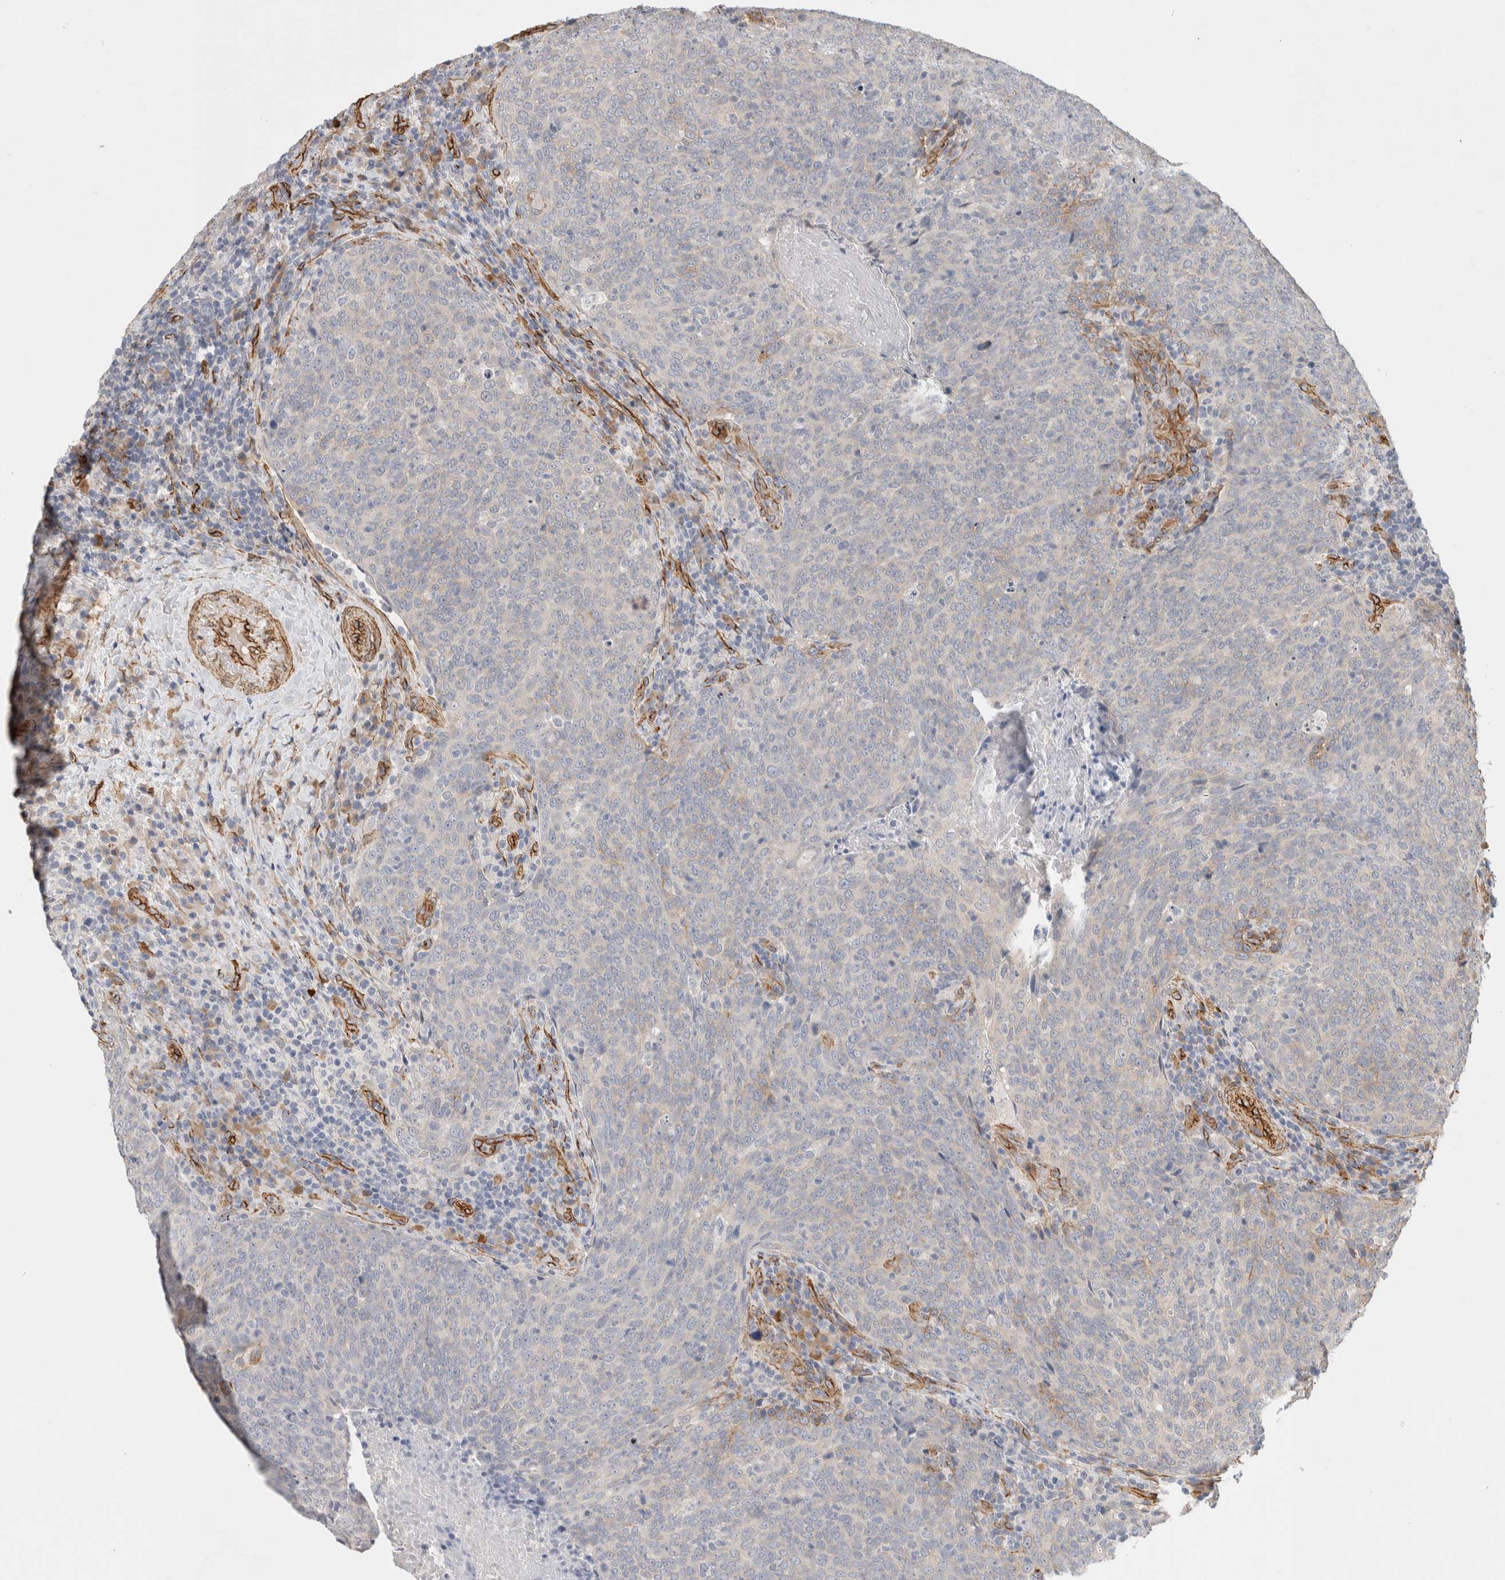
{"staining": {"intensity": "negative", "quantity": "none", "location": "none"}, "tissue": "head and neck cancer", "cell_type": "Tumor cells", "image_type": "cancer", "snomed": [{"axis": "morphology", "description": "Squamous cell carcinoma, NOS"}, {"axis": "morphology", "description": "Squamous cell carcinoma, metastatic, NOS"}, {"axis": "topography", "description": "Lymph node"}, {"axis": "topography", "description": "Head-Neck"}], "caption": "This photomicrograph is of head and neck metastatic squamous cell carcinoma stained with immunohistochemistry to label a protein in brown with the nuclei are counter-stained blue. There is no staining in tumor cells. (Stains: DAB immunohistochemistry with hematoxylin counter stain, Microscopy: brightfield microscopy at high magnification).", "gene": "JMJD4", "patient": {"sex": "male", "age": 62}}